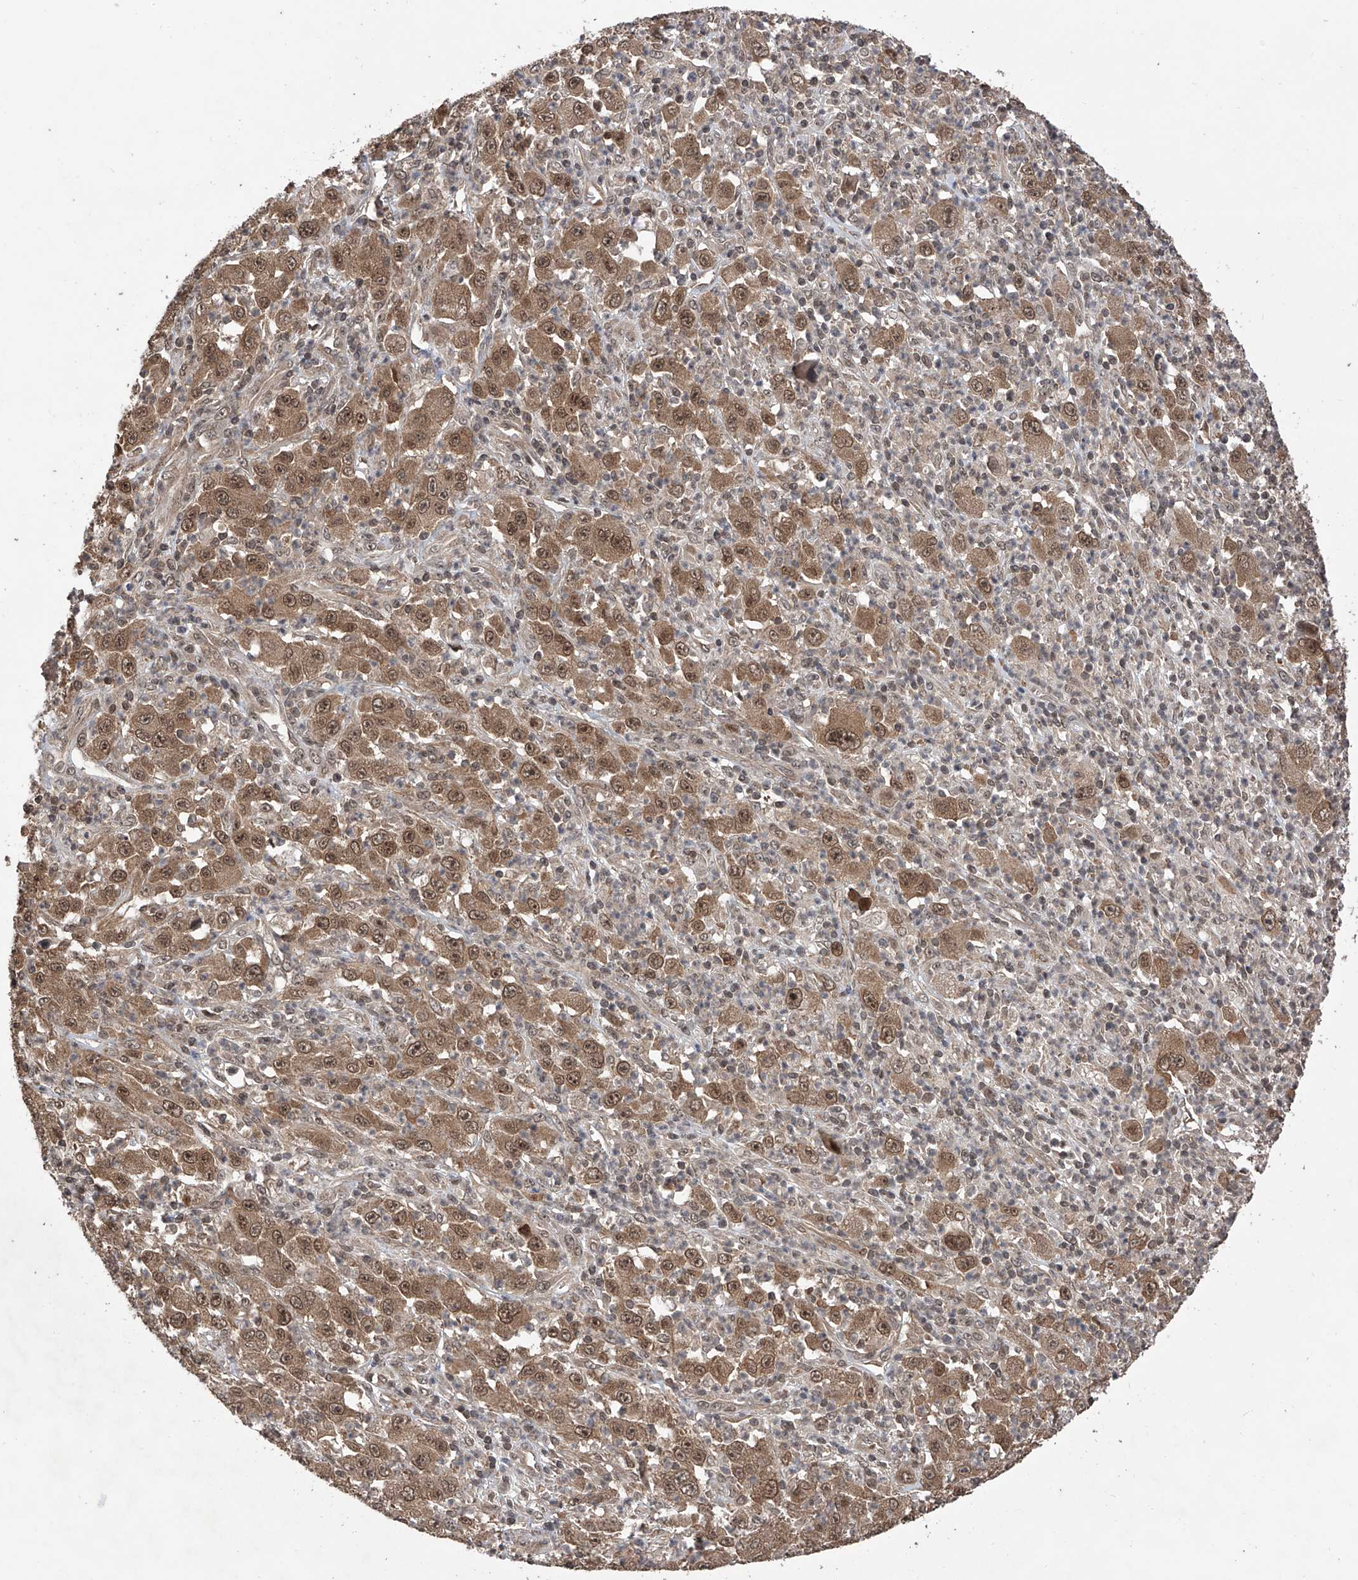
{"staining": {"intensity": "moderate", "quantity": ">75%", "location": "cytoplasmic/membranous,nuclear"}, "tissue": "melanoma", "cell_type": "Tumor cells", "image_type": "cancer", "snomed": [{"axis": "morphology", "description": "Malignant melanoma, Metastatic site"}, {"axis": "topography", "description": "Skin"}], "caption": "Malignant melanoma (metastatic site) stained for a protein (brown) shows moderate cytoplasmic/membranous and nuclear positive positivity in about >75% of tumor cells.", "gene": "LYSMD4", "patient": {"sex": "female", "age": 56}}